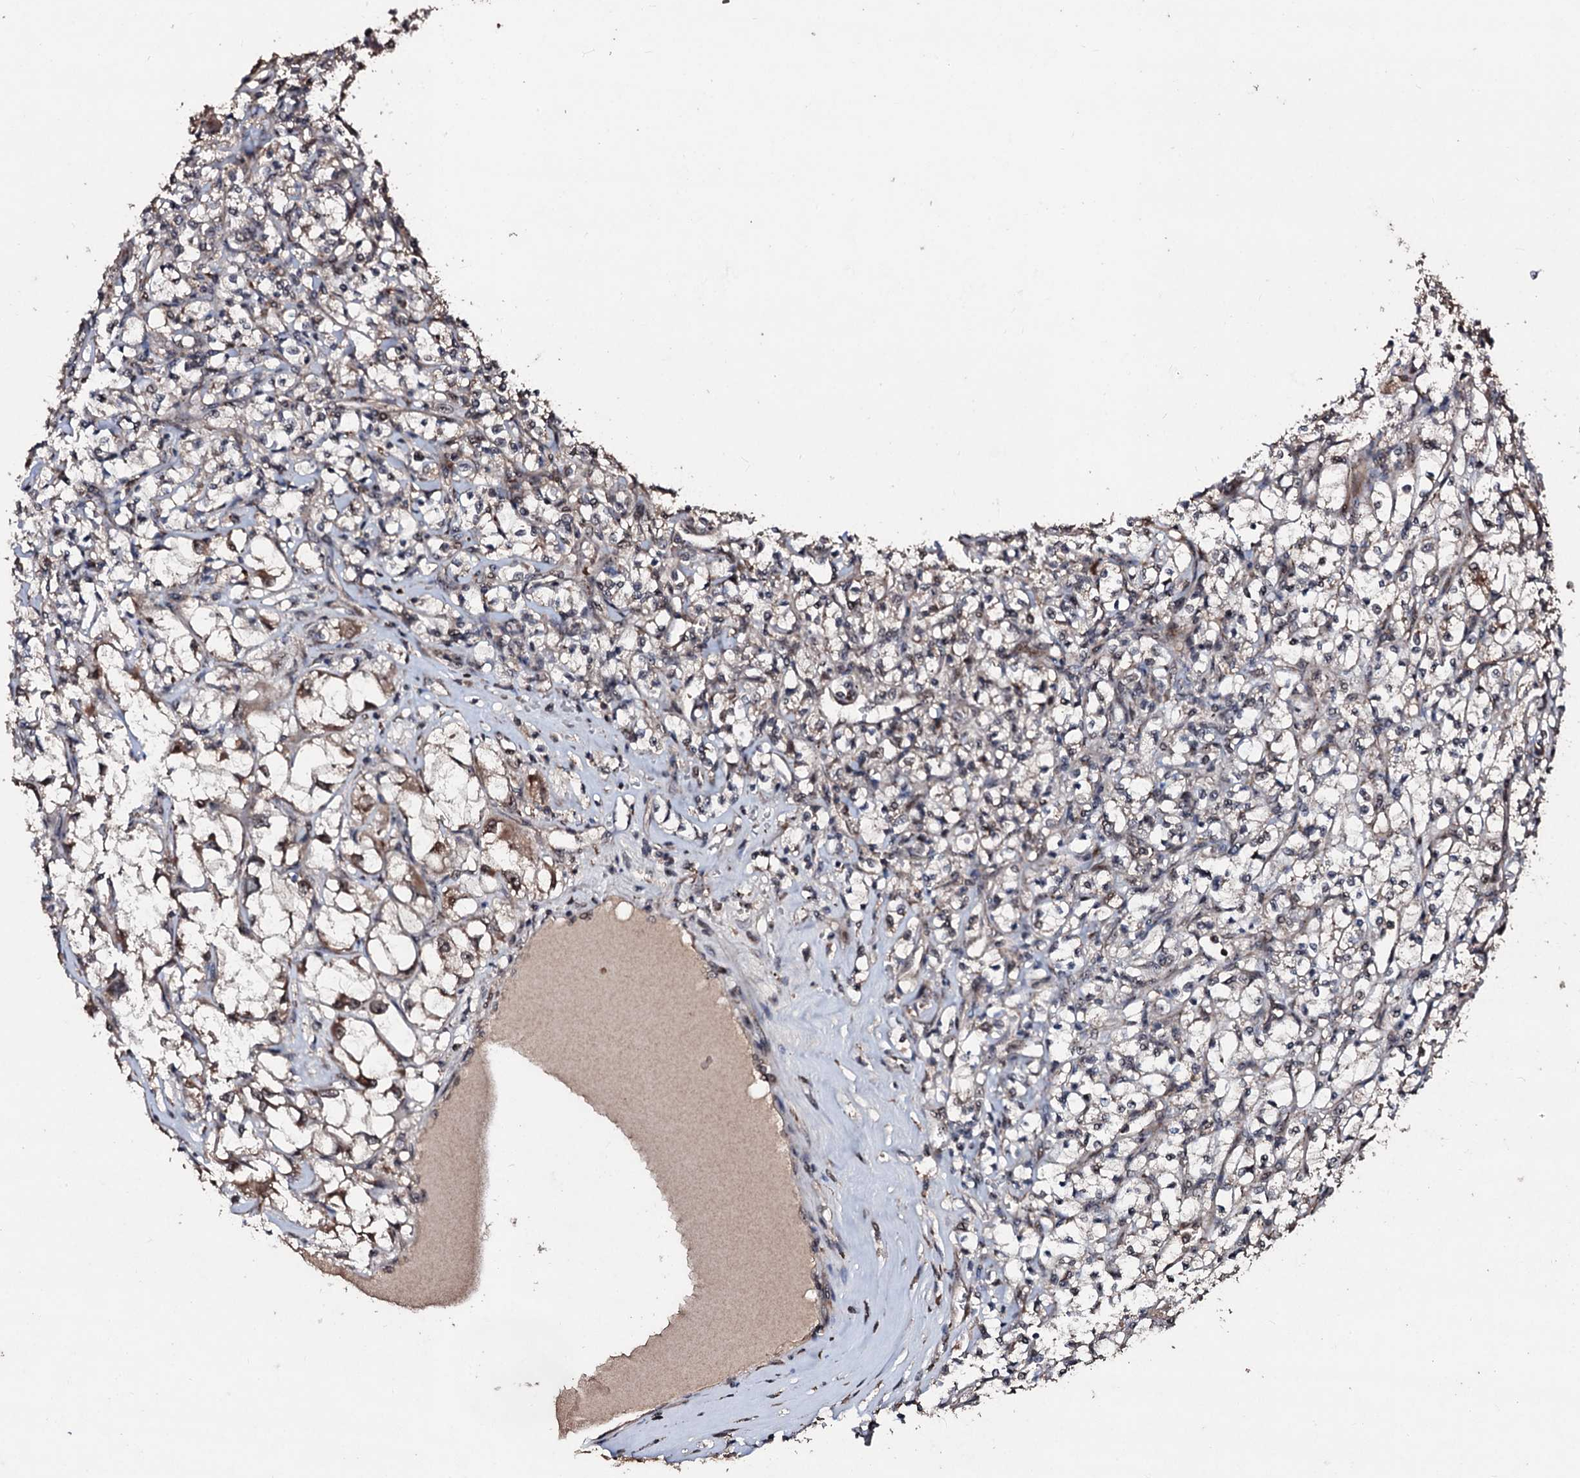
{"staining": {"intensity": "weak", "quantity": "<25%", "location": "nuclear"}, "tissue": "renal cancer", "cell_type": "Tumor cells", "image_type": "cancer", "snomed": [{"axis": "morphology", "description": "Adenocarcinoma, NOS"}, {"axis": "topography", "description": "Kidney"}], "caption": "Renal cancer (adenocarcinoma) was stained to show a protein in brown. There is no significant positivity in tumor cells. (Immunohistochemistry, brightfield microscopy, high magnification).", "gene": "SUPT7L", "patient": {"sex": "female", "age": 69}}